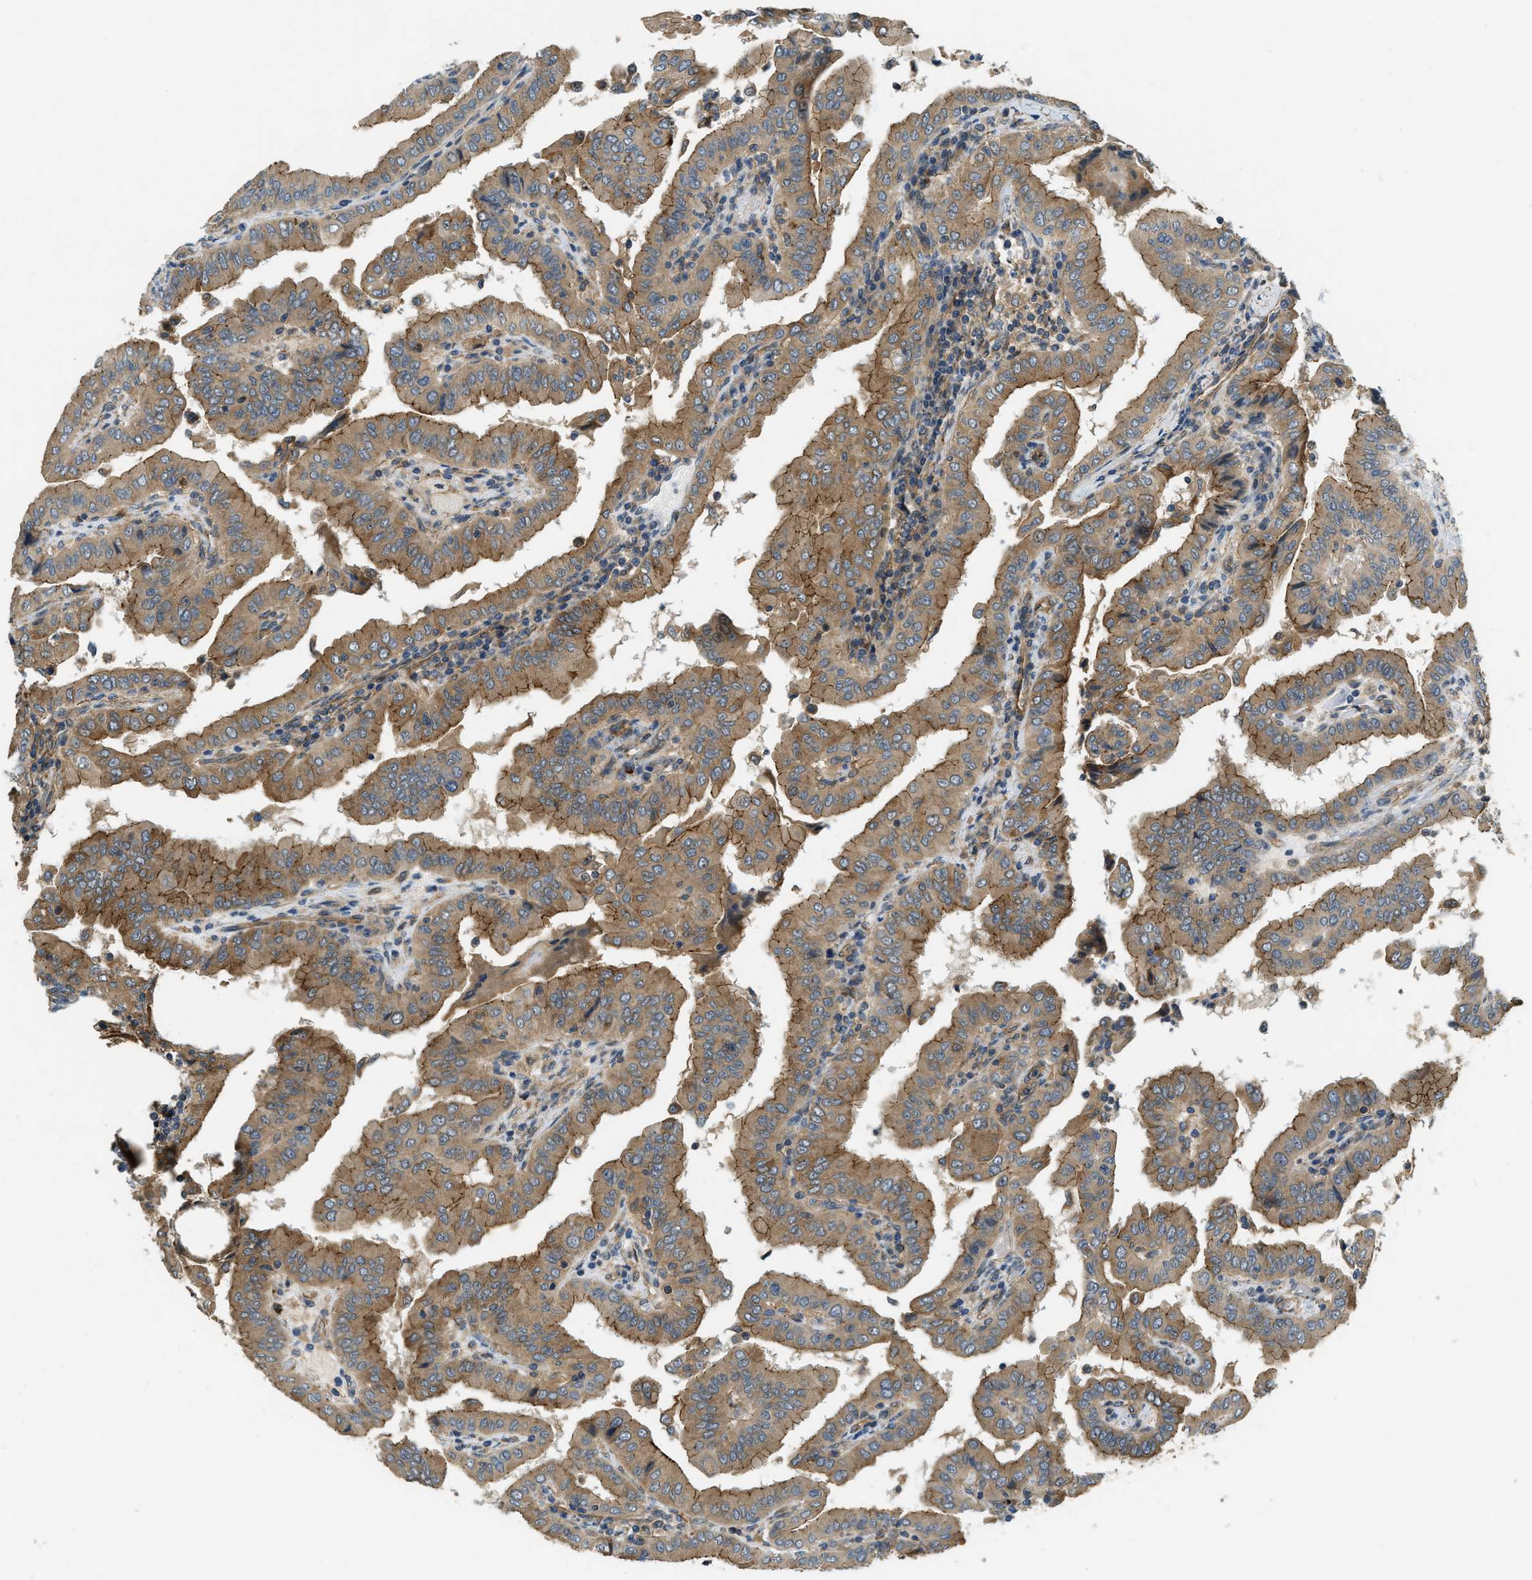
{"staining": {"intensity": "moderate", "quantity": ">75%", "location": "cytoplasmic/membranous"}, "tissue": "thyroid cancer", "cell_type": "Tumor cells", "image_type": "cancer", "snomed": [{"axis": "morphology", "description": "Papillary adenocarcinoma, NOS"}, {"axis": "topography", "description": "Thyroid gland"}], "caption": "Thyroid papillary adenocarcinoma was stained to show a protein in brown. There is medium levels of moderate cytoplasmic/membranous expression in approximately >75% of tumor cells.", "gene": "CGN", "patient": {"sex": "male", "age": 33}}